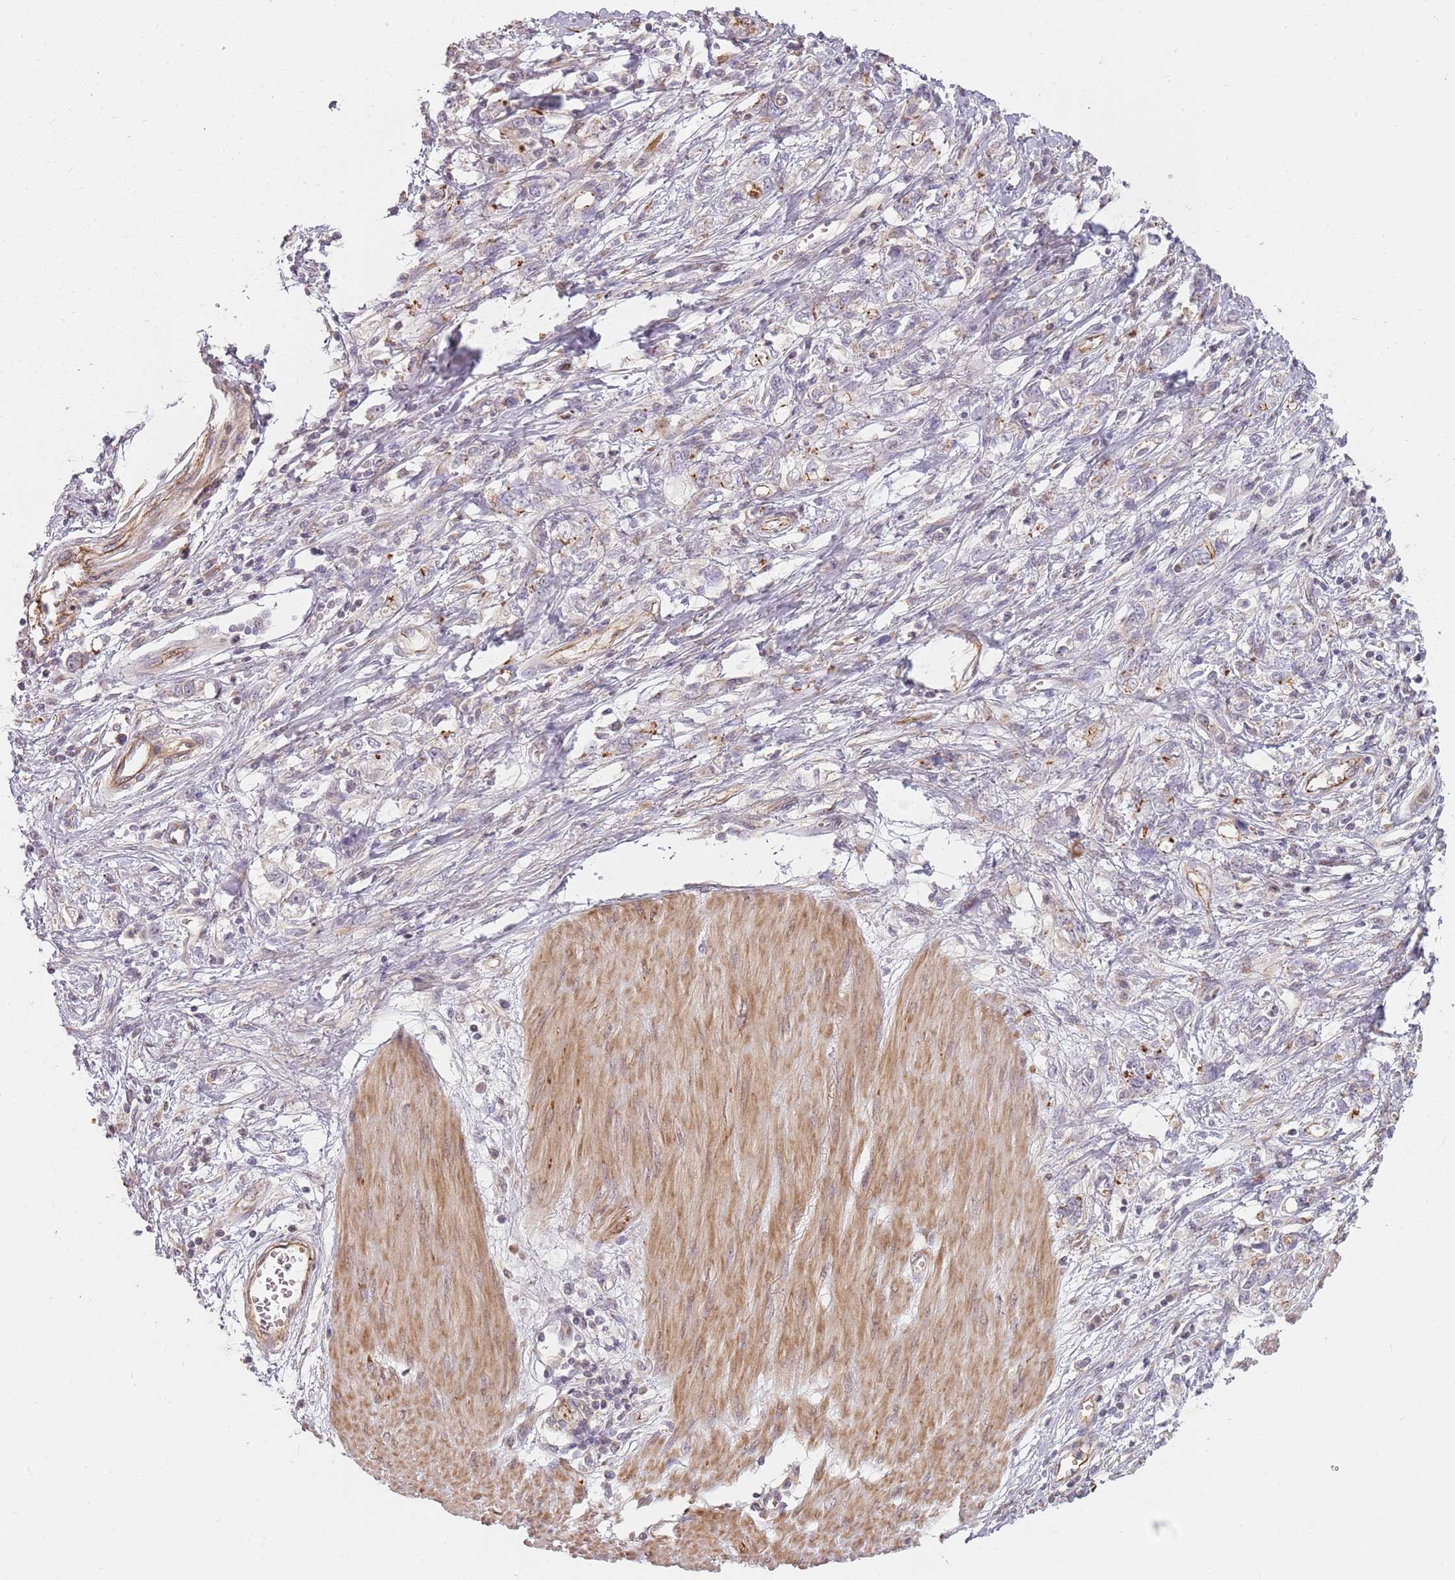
{"staining": {"intensity": "negative", "quantity": "none", "location": "none"}, "tissue": "stomach cancer", "cell_type": "Tumor cells", "image_type": "cancer", "snomed": [{"axis": "morphology", "description": "Adenocarcinoma, NOS"}, {"axis": "topography", "description": "Stomach"}], "caption": "Adenocarcinoma (stomach) was stained to show a protein in brown. There is no significant expression in tumor cells. Nuclei are stained in blue.", "gene": "PPP1R14C", "patient": {"sex": "female", "age": 76}}